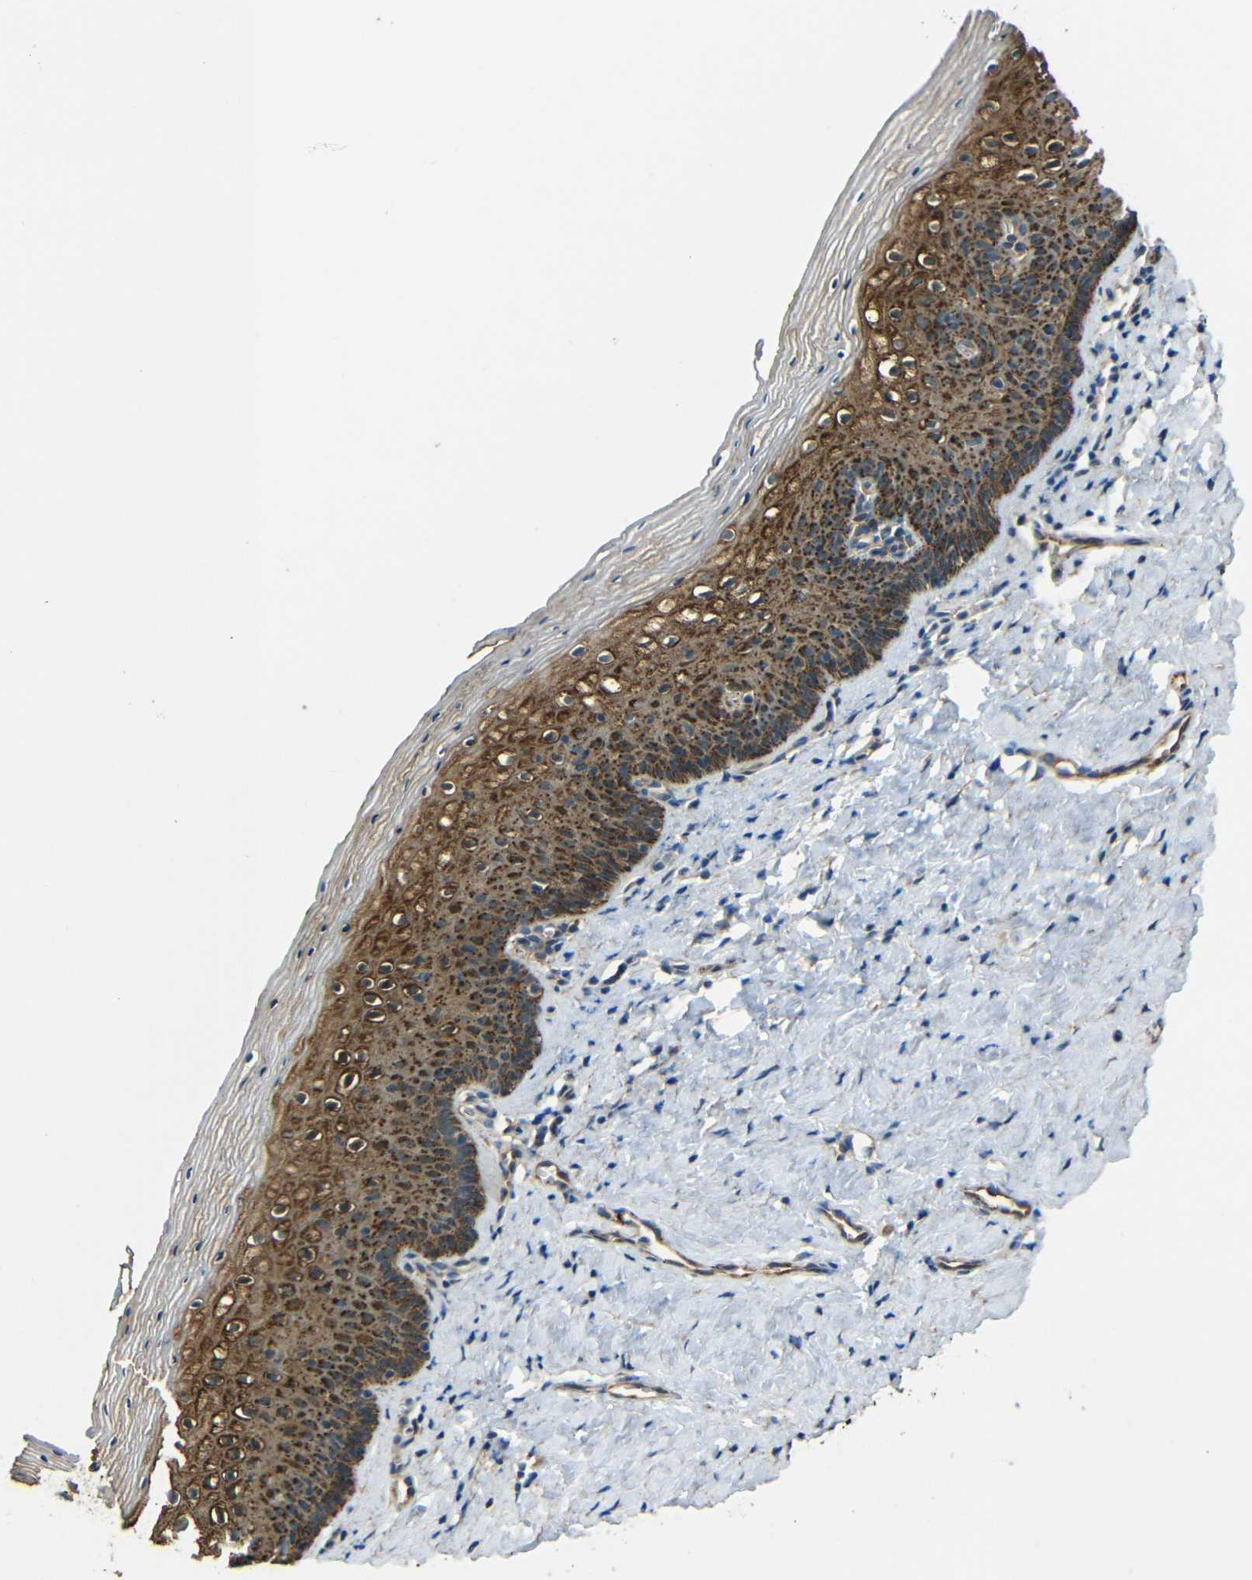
{"staining": {"intensity": "moderate", "quantity": ">75%", "location": "cytoplasmic/membranous"}, "tissue": "vagina", "cell_type": "Squamous epithelial cells", "image_type": "normal", "snomed": [{"axis": "morphology", "description": "Normal tissue, NOS"}, {"axis": "topography", "description": "Vagina"}], "caption": "Brown immunohistochemical staining in benign human vagina demonstrates moderate cytoplasmic/membranous staining in approximately >75% of squamous epithelial cells.", "gene": "ACACA", "patient": {"sex": "female", "age": 46}}